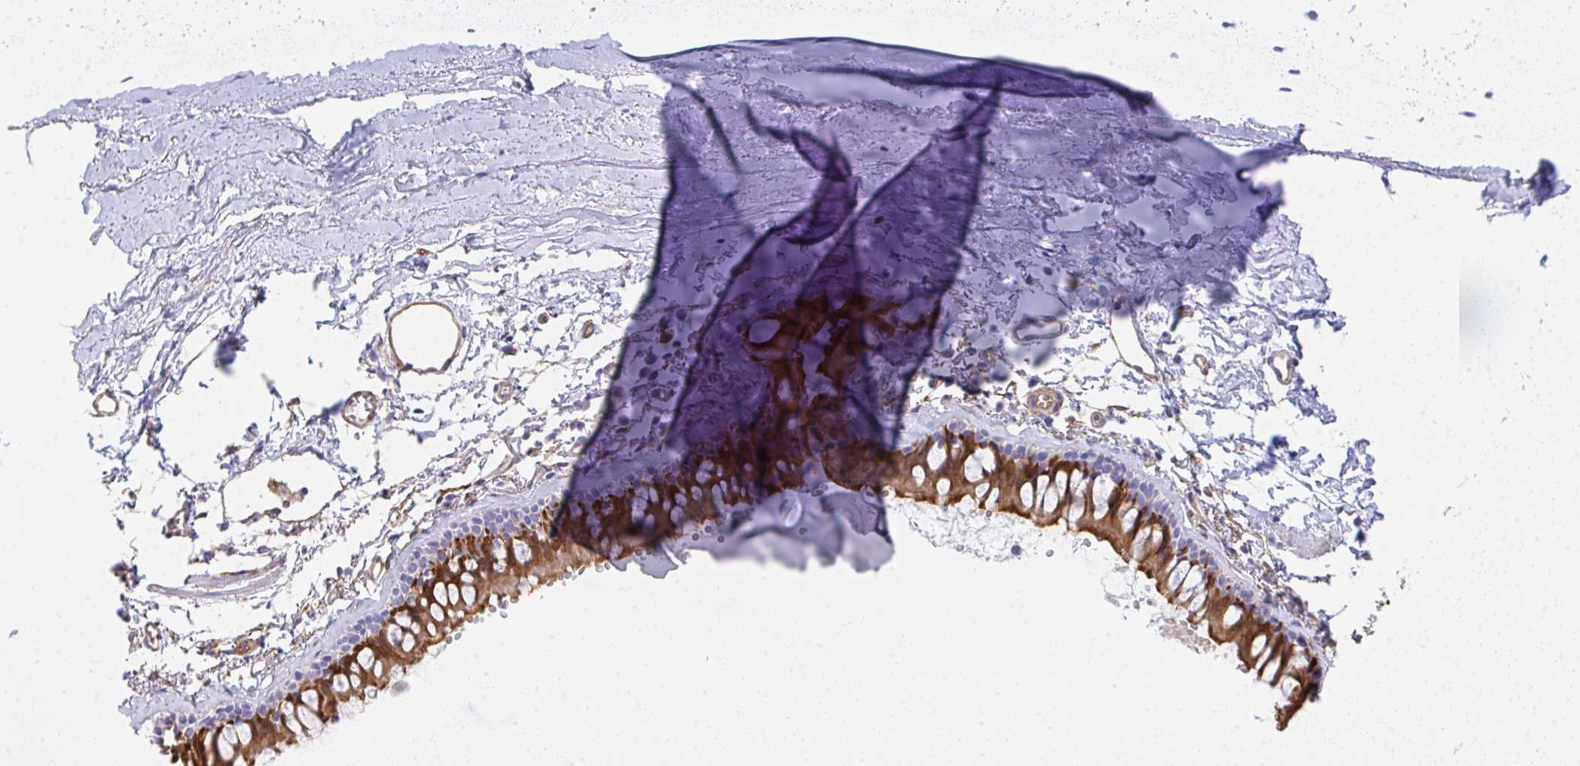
{"staining": {"intensity": "strong", "quantity": "25%-75%", "location": "cytoplasmic/membranous"}, "tissue": "bronchus", "cell_type": "Respiratory epithelial cells", "image_type": "normal", "snomed": [{"axis": "morphology", "description": "Normal tissue, NOS"}, {"axis": "topography", "description": "Cartilage tissue"}, {"axis": "topography", "description": "Bronchus"}, {"axis": "topography", "description": "Peripheral nerve tissue"}], "caption": "This photomicrograph exhibits immunohistochemistry (IHC) staining of benign bronchus, with high strong cytoplasmic/membranous positivity in approximately 25%-75% of respiratory epithelial cells.", "gene": "TNFAIP8", "patient": {"sex": "female", "age": 59}}